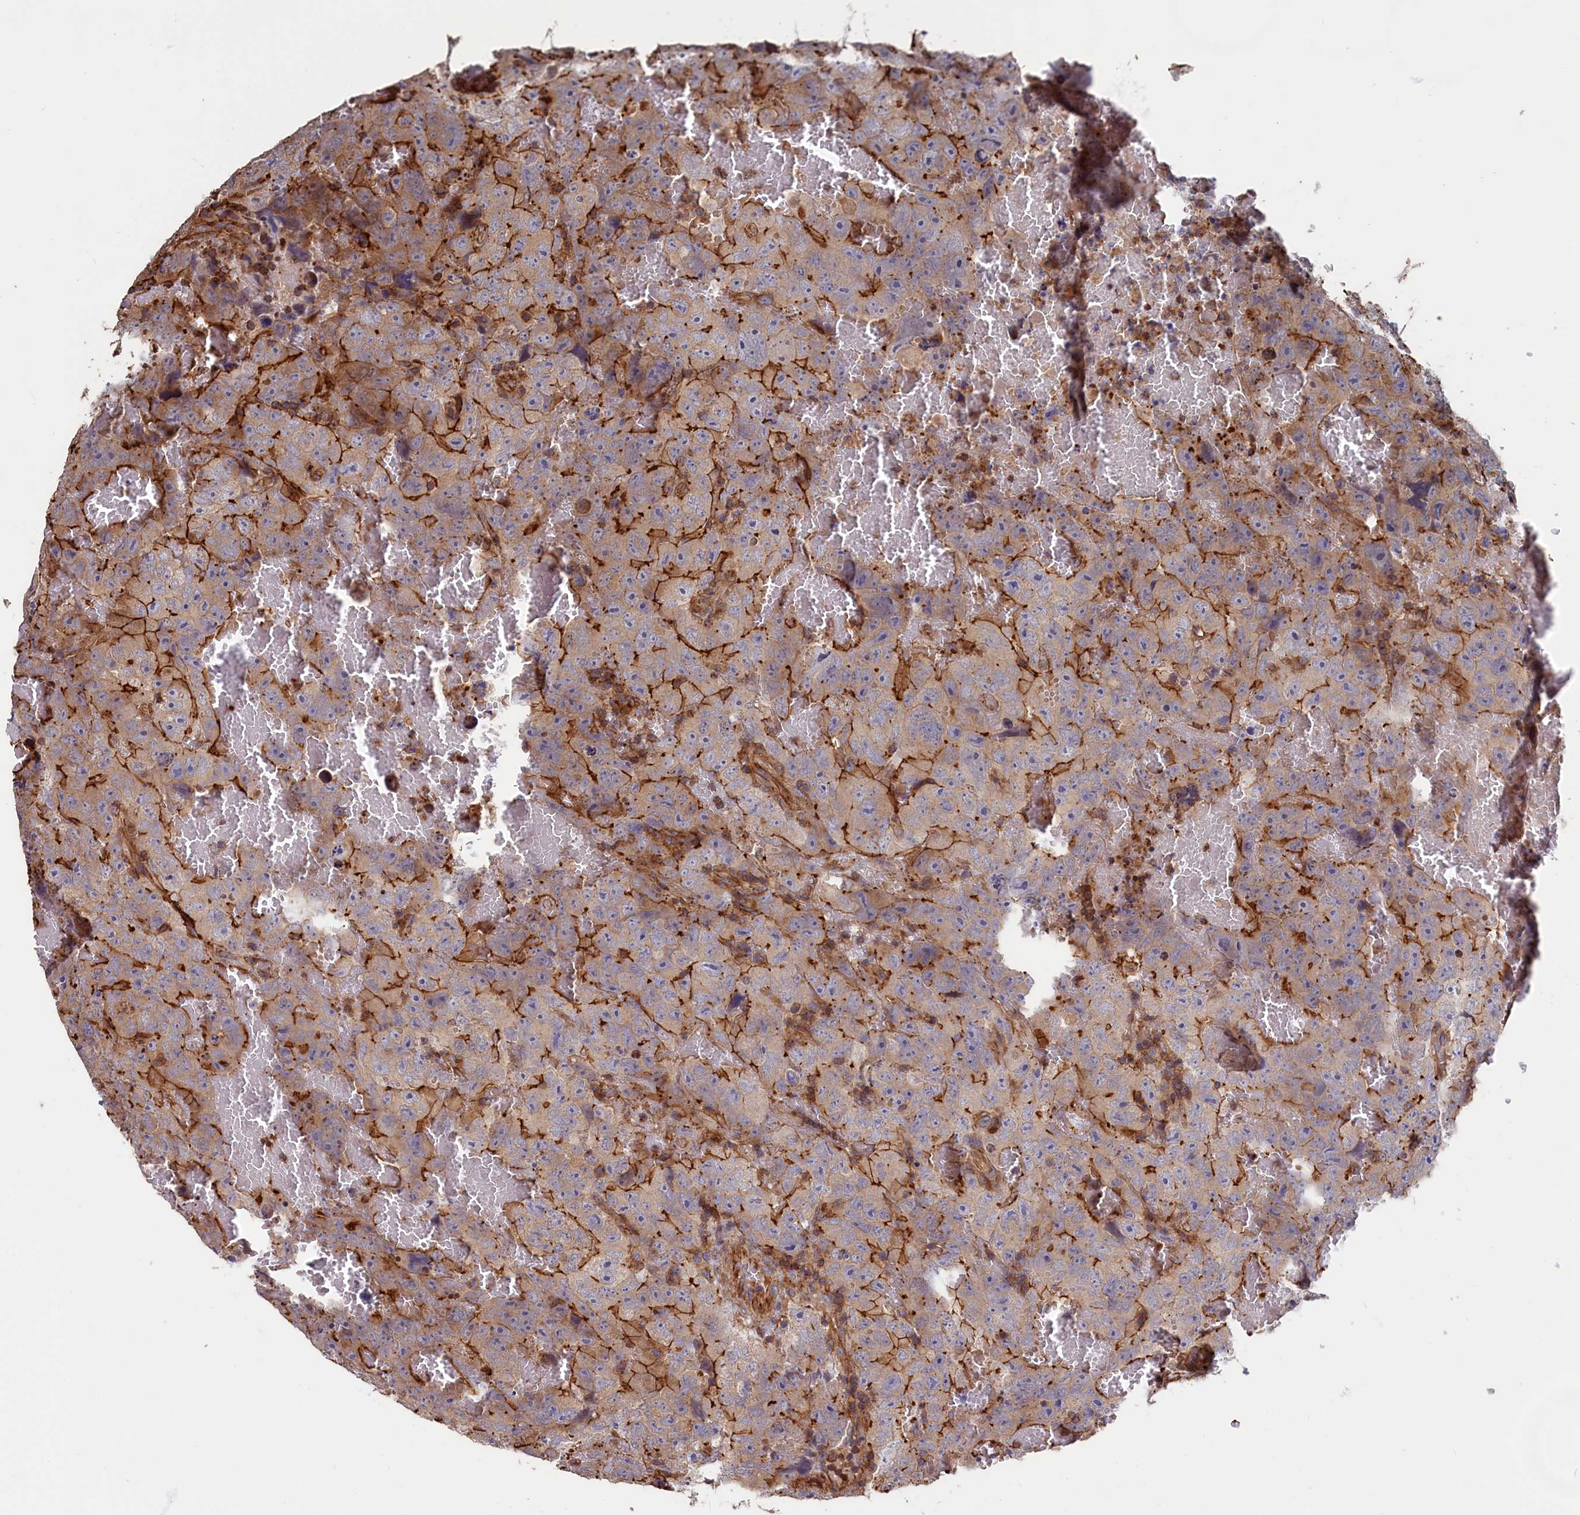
{"staining": {"intensity": "strong", "quantity": "25%-75%", "location": "cytoplasmic/membranous"}, "tissue": "testis cancer", "cell_type": "Tumor cells", "image_type": "cancer", "snomed": [{"axis": "morphology", "description": "Carcinoma, Embryonal, NOS"}, {"axis": "topography", "description": "Testis"}], "caption": "A high amount of strong cytoplasmic/membranous expression is present in approximately 25%-75% of tumor cells in testis cancer (embryonal carcinoma) tissue.", "gene": "ANKRD27", "patient": {"sex": "male", "age": 45}}